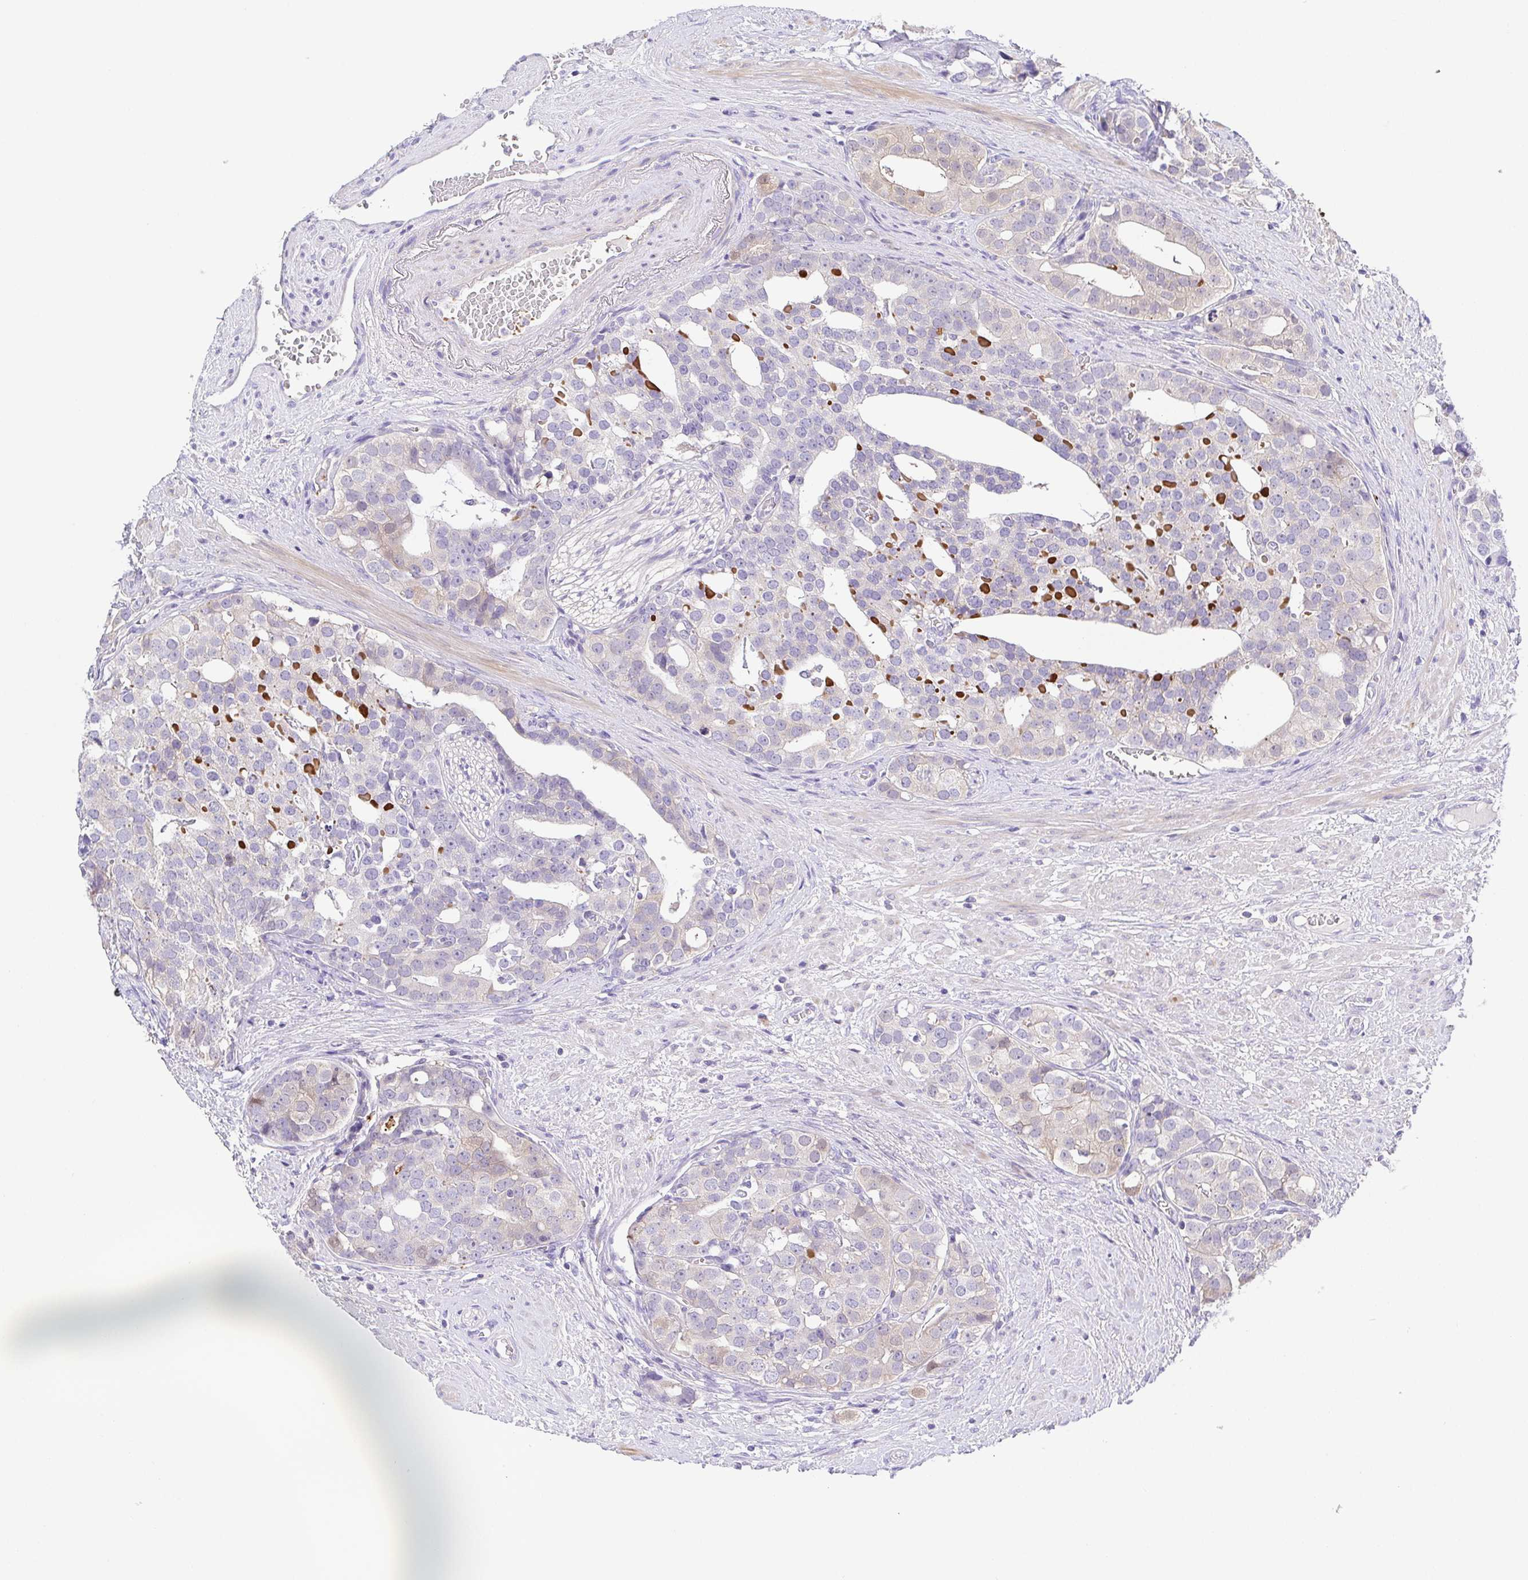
{"staining": {"intensity": "negative", "quantity": "none", "location": "none"}, "tissue": "prostate cancer", "cell_type": "Tumor cells", "image_type": "cancer", "snomed": [{"axis": "morphology", "description": "Adenocarcinoma, High grade"}, {"axis": "topography", "description": "Prostate"}], "caption": "IHC of prostate high-grade adenocarcinoma demonstrates no positivity in tumor cells.", "gene": "PRR14L", "patient": {"sex": "male", "age": 71}}